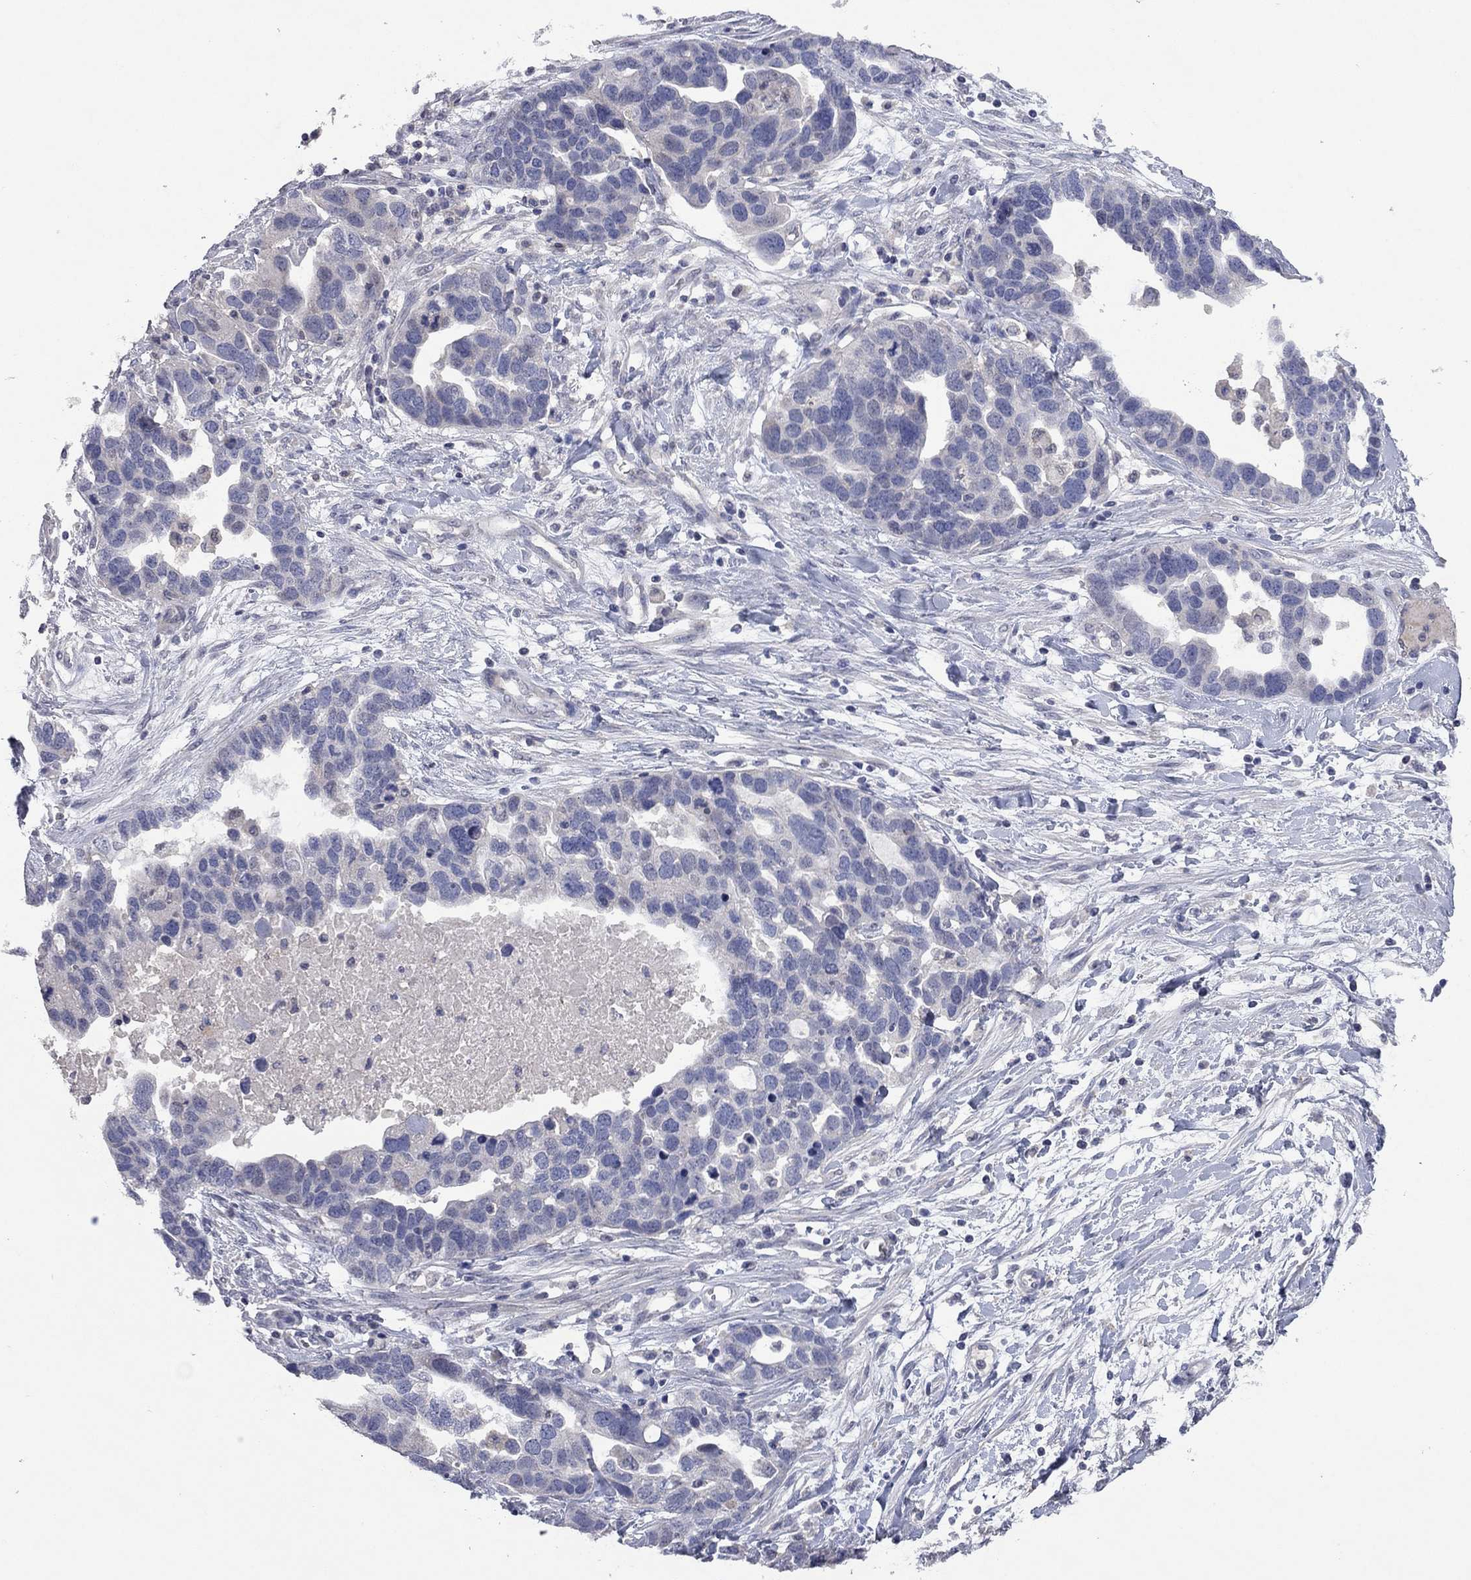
{"staining": {"intensity": "negative", "quantity": "none", "location": "none"}, "tissue": "ovarian cancer", "cell_type": "Tumor cells", "image_type": "cancer", "snomed": [{"axis": "morphology", "description": "Cystadenocarcinoma, serous, NOS"}, {"axis": "topography", "description": "Ovary"}], "caption": "Human ovarian serous cystadenocarcinoma stained for a protein using IHC displays no positivity in tumor cells.", "gene": "MMP13", "patient": {"sex": "female", "age": 54}}